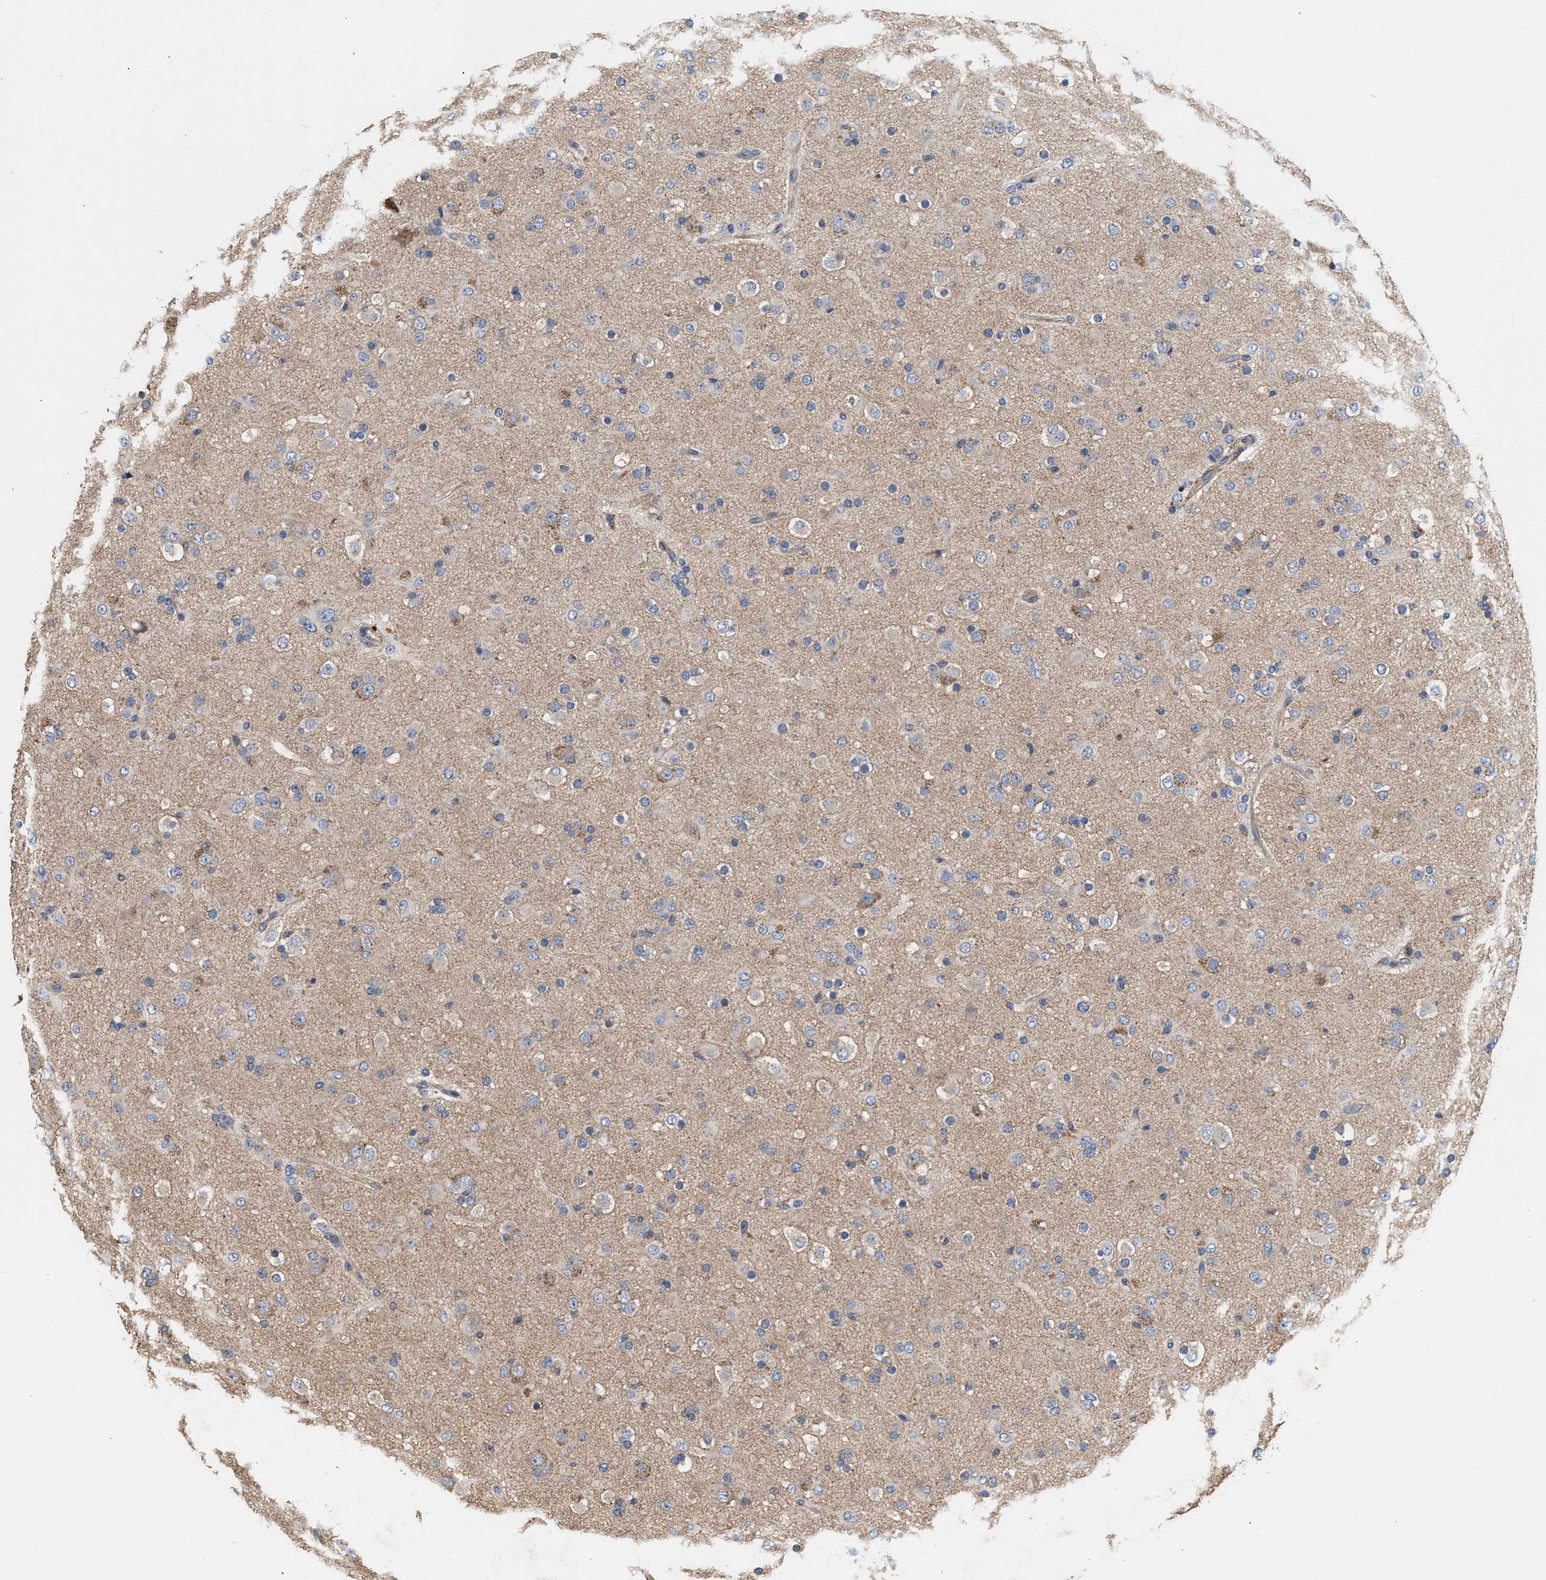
{"staining": {"intensity": "weak", "quantity": ">75%", "location": "cytoplasmic/membranous"}, "tissue": "glioma", "cell_type": "Tumor cells", "image_type": "cancer", "snomed": [{"axis": "morphology", "description": "Glioma, malignant, Low grade"}, {"axis": "topography", "description": "Brain"}], "caption": "A photomicrograph of human malignant glioma (low-grade) stained for a protein demonstrates weak cytoplasmic/membranous brown staining in tumor cells.", "gene": "KLB", "patient": {"sex": "male", "age": 65}}